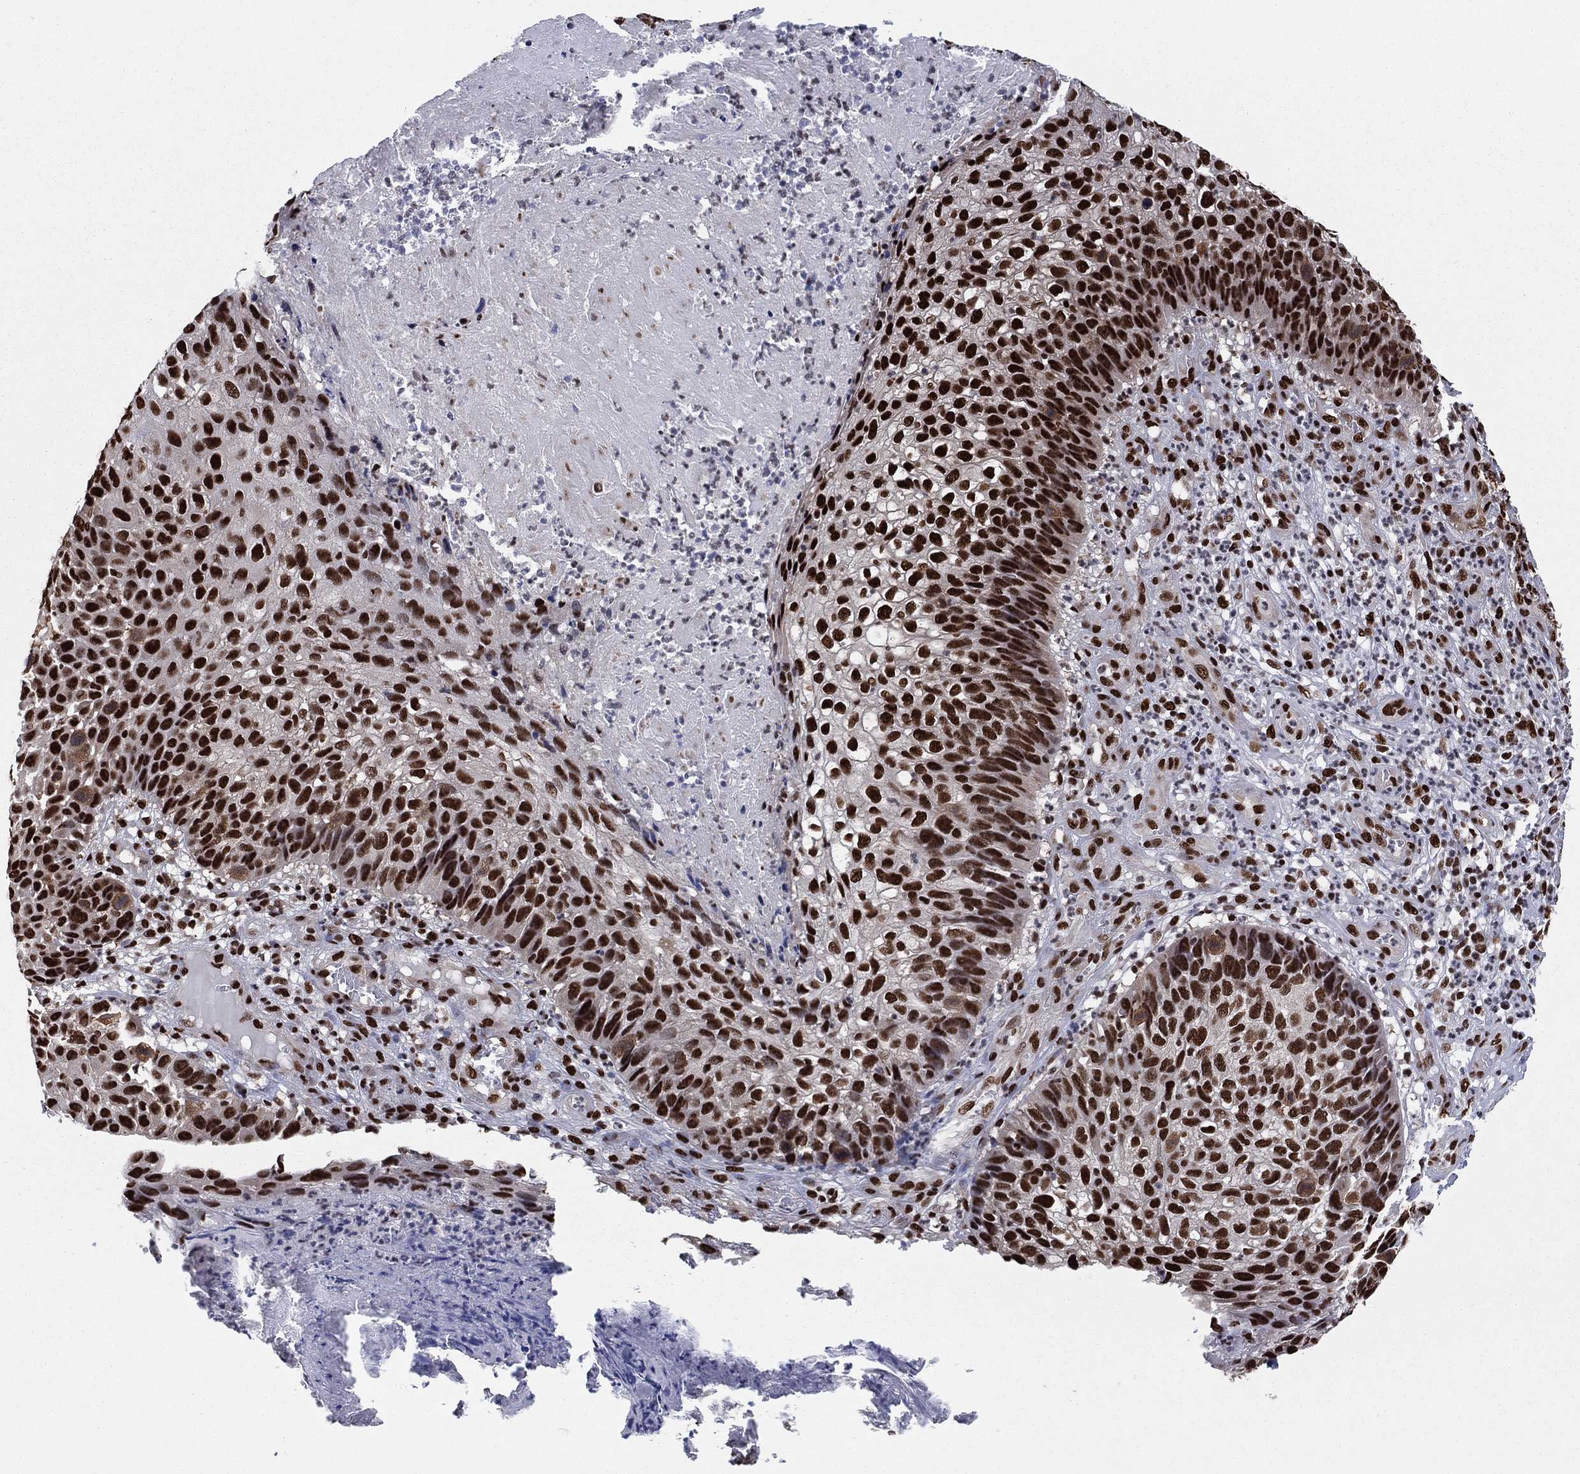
{"staining": {"intensity": "strong", "quantity": ">75%", "location": "nuclear"}, "tissue": "skin cancer", "cell_type": "Tumor cells", "image_type": "cancer", "snomed": [{"axis": "morphology", "description": "Squamous cell carcinoma, NOS"}, {"axis": "topography", "description": "Skin"}], "caption": "IHC of skin cancer displays high levels of strong nuclear expression in approximately >75% of tumor cells.", "gene": "TP53BP1", "patient": {"sex": "male", "age": 92}}